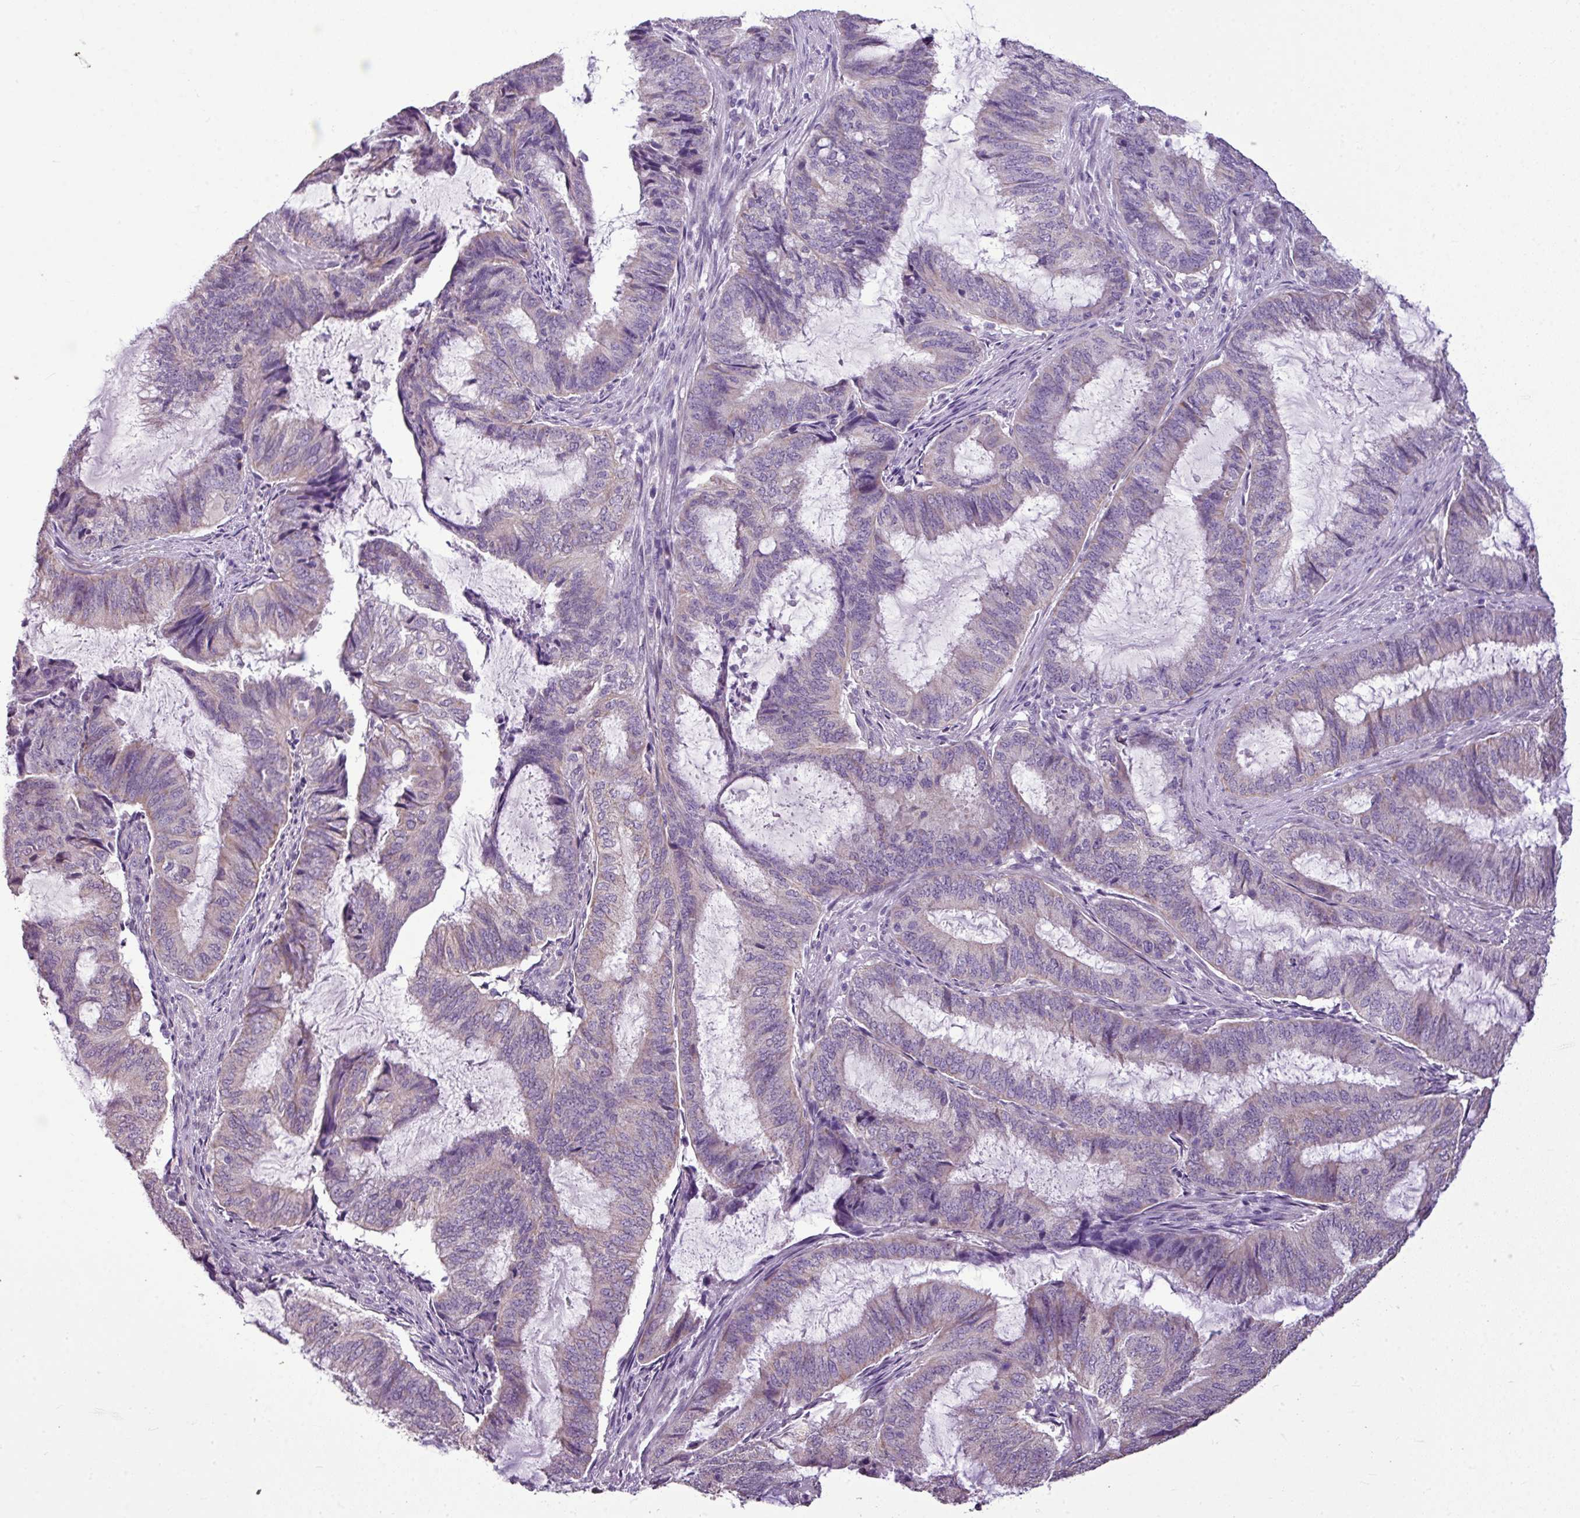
{"staining": {"intensity": "weak", "quantity": "25%-75%", "location": "cytoplasmic/membranous"}, "tissue": "endometrial cancer", "cell_type": "Tumor cells", "image_type": "cancer", "snomed": [{"axis": "morphology", "description": "Adenocarcinoma, NOS"}, {"axis": "topography", "description": "Endometrium"}], "caption": "Immunohistochemical staining of endometrial adenocarcinoma shows low levels of weak cytoplasmic/membranous expression in about 25%-75% of tumor cells.", "gene": "ALDH2", "patient": {"sex": "female", "age": 51}}